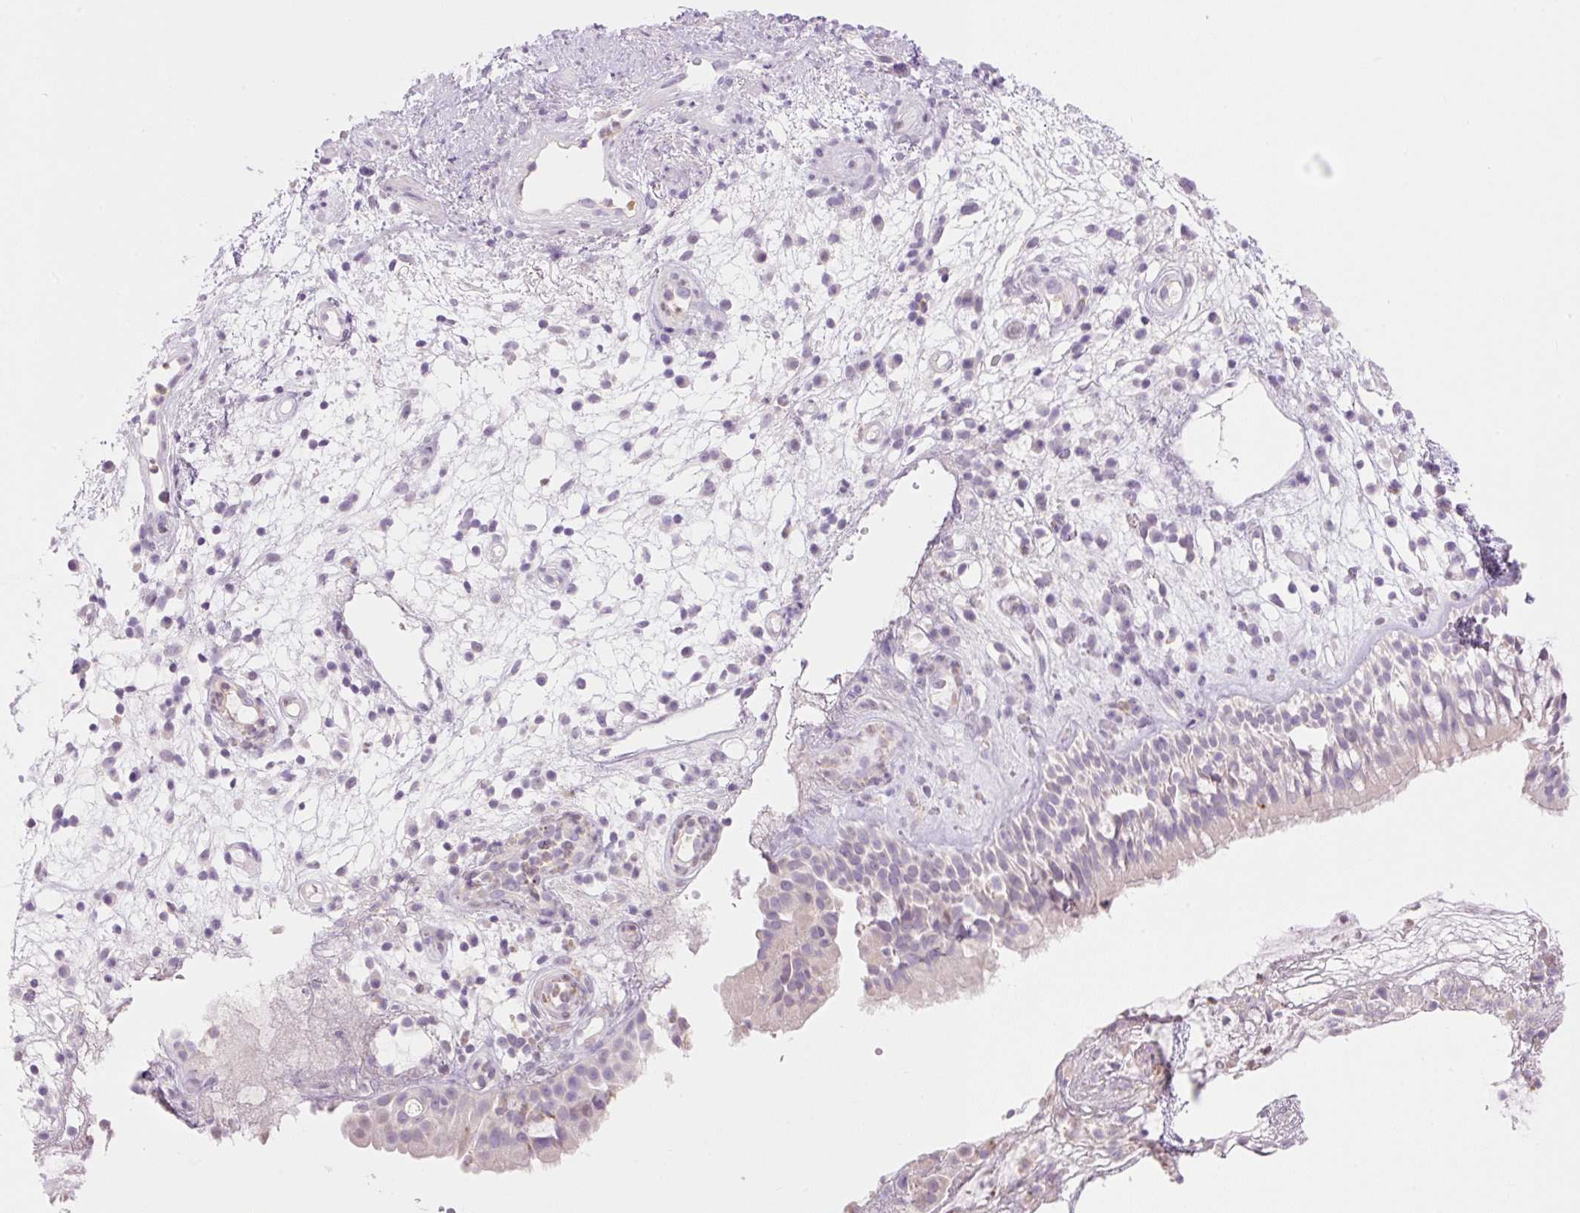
{"staining": {"intensity": "negative", "quantity": "none", "location": "none"}, "tissue": "nasopharynx", "cell_type": "Respiratory epithelial cells", "image_type": "normal", "snomed": [{"axis": "morphology", "description": "Normal tissue, NOS"}, {"axis": "morphology", "description": "Inflammation, NOS"}, {"axis": "topography", "description": "Nasopharynx"}], "caption": "High power microscopy histopathology image of an immunohistochemistry photomicrograph of normal nasopharynx, revealing no significant positivity in respiratory epithelial cells. (DAB (3,3'-diaminobenzidine) immunohistochemistry (IHC) with hematoxylin counter stain).", "gene": "TBX15", "patient": {"sex": "male", "age": 54}}